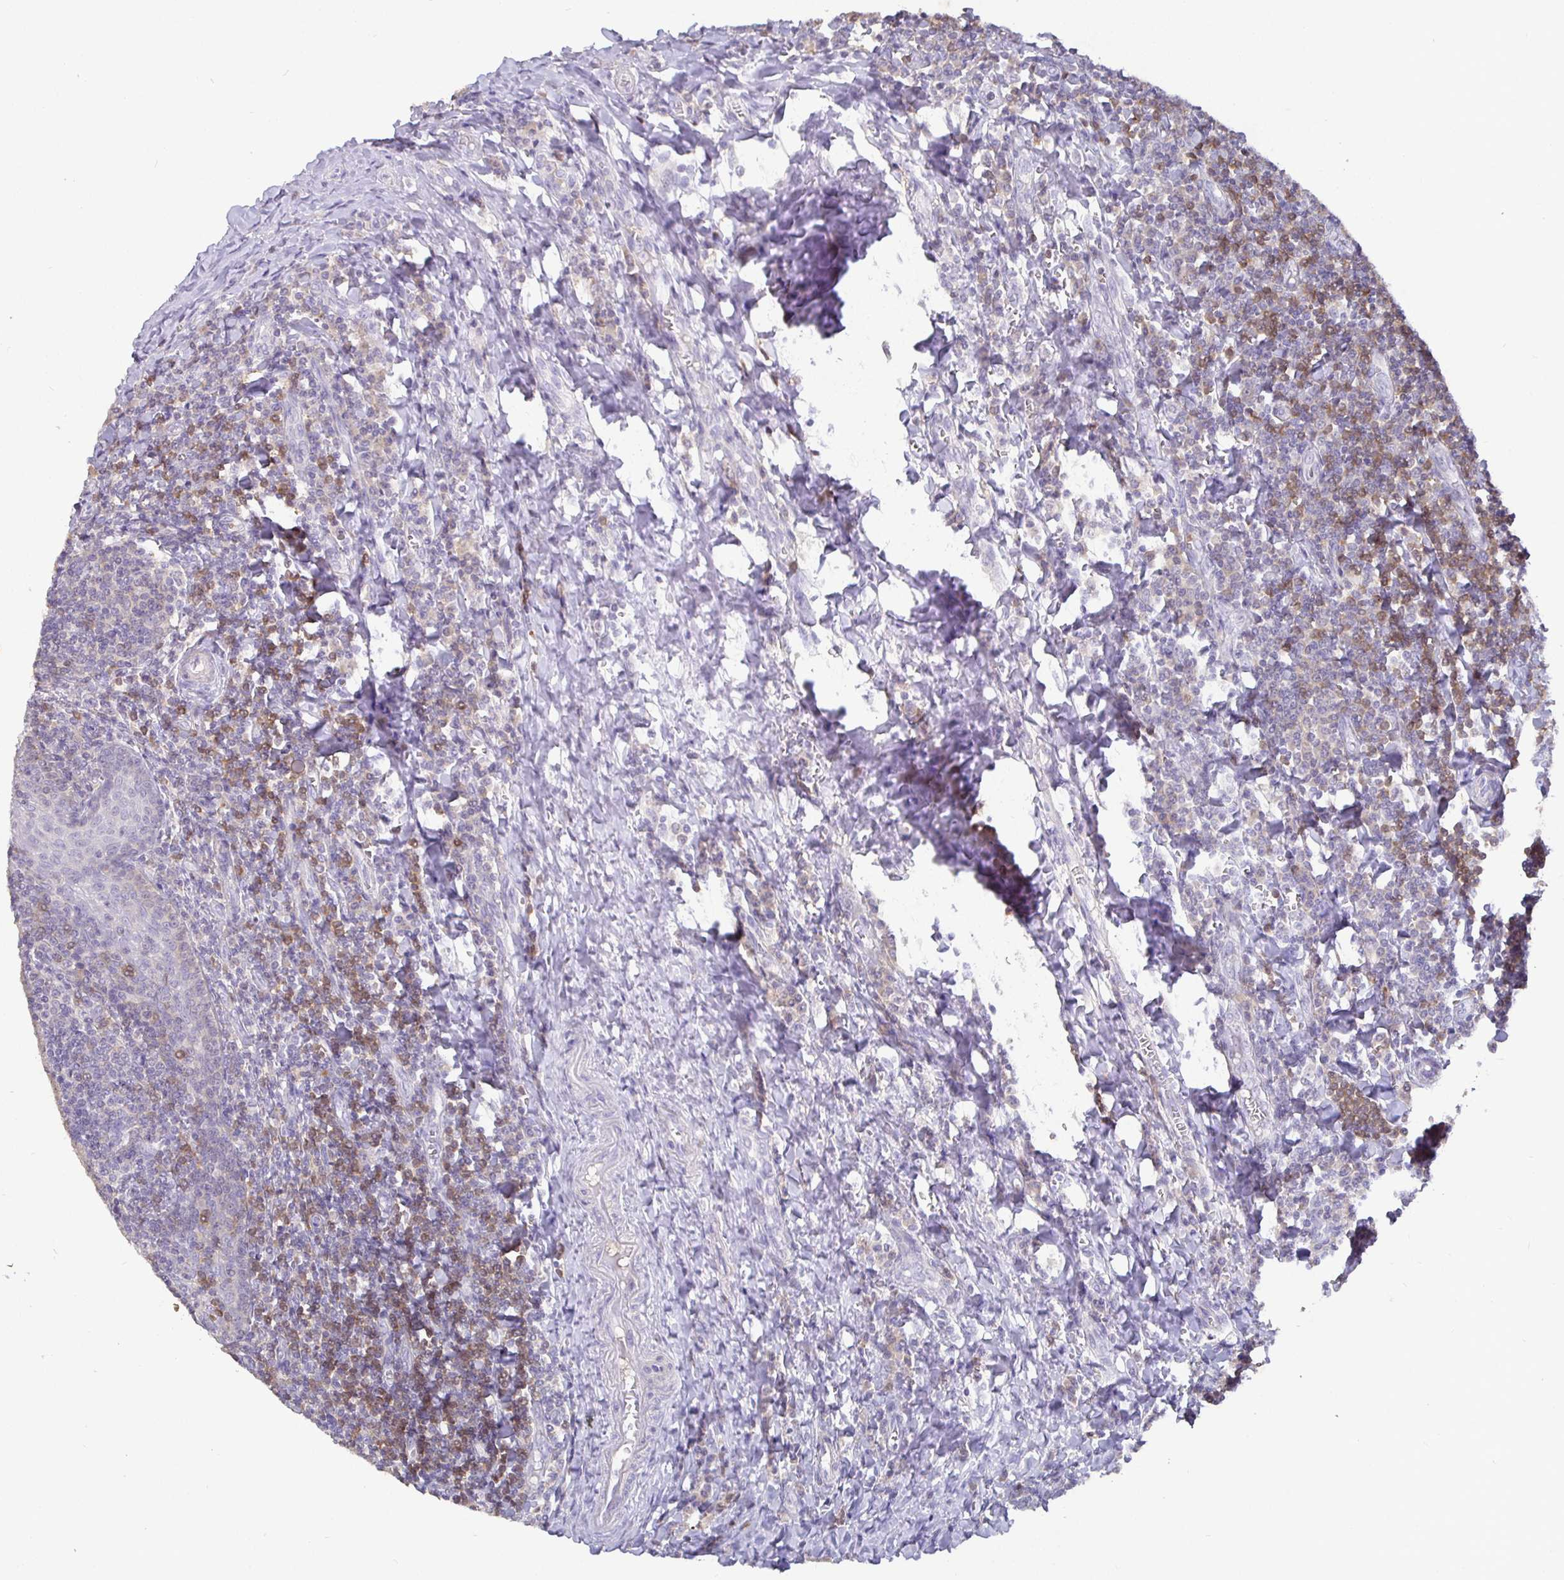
{"staining": {"intensity": "moderate", "quantity": "<25%", "location": "nuclear"}, "tissue": "tonsil", "cell_type": "Non-germinal center cells", "image_type": "normal", "snomed": [{"axis": "morphology", "description": "Normal tissue, NOS"}, {"axis": "morphology", "description": "Inflammation, NOS"}, {"axis": "topography", "description": "Tonsil"}], "caption": "A brown stain highlights moderate nuclear staining of a protein in non-germinal center cells of benign human tonsil.", "gene": "SHISA4", "patient": {"sex": "female", "age": 31}}